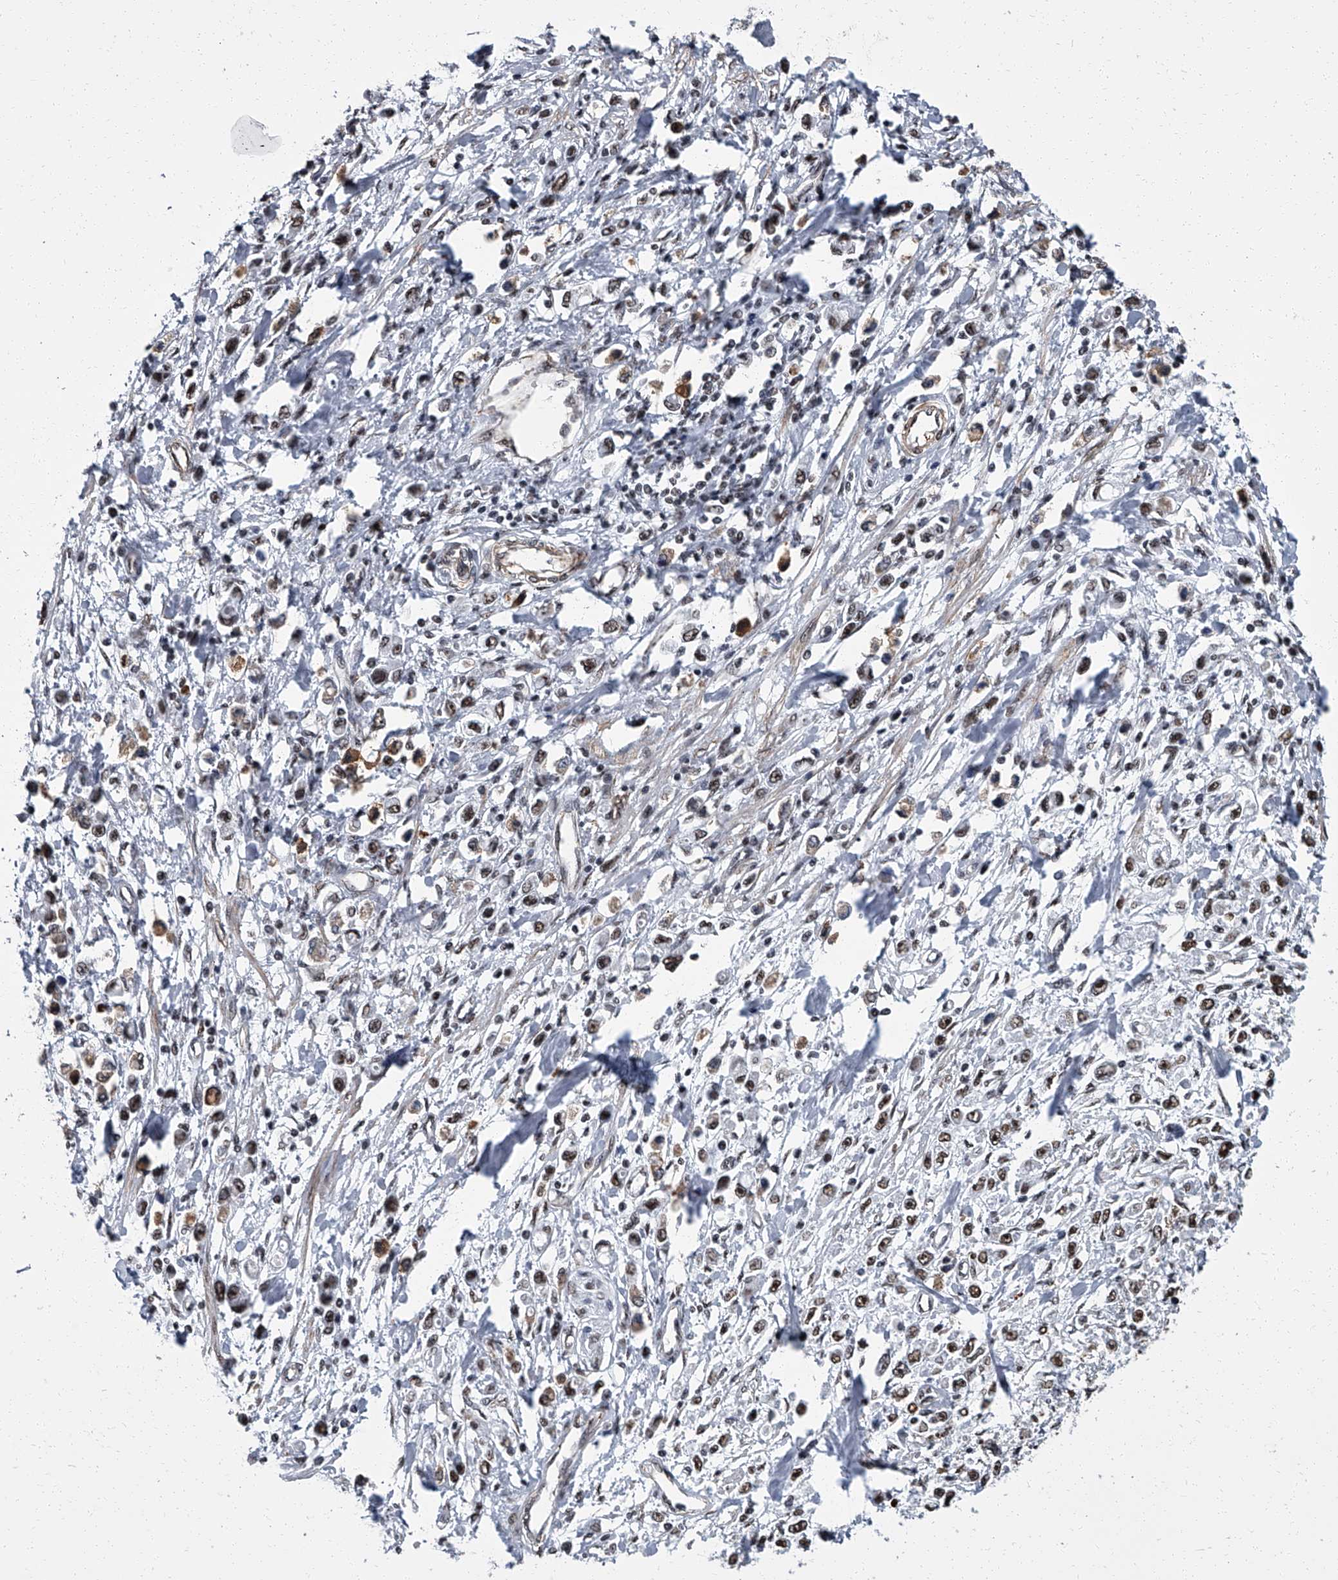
{"staining": {"intensity": "moderate", "quantity": "25%-75%", "location": "nuclear"}, "tissue": "stomach cancer", "cell_type": "Tumor cells", "image_type": "cancer", "snomed": [{"axis": "morphology", "description": "Adenocarcinoma, NOS"}, {"axis": "topography", "description": "Stomach"}], "caption": "Immunohistochemical staining of human stomach cancer (adenocarcinoma) shows medium levels of moderate nuclear expression in about 25%-75% of tumor cells.", "gene": "ZNF518B", "patient": {"sex": "female", "age": 59}}